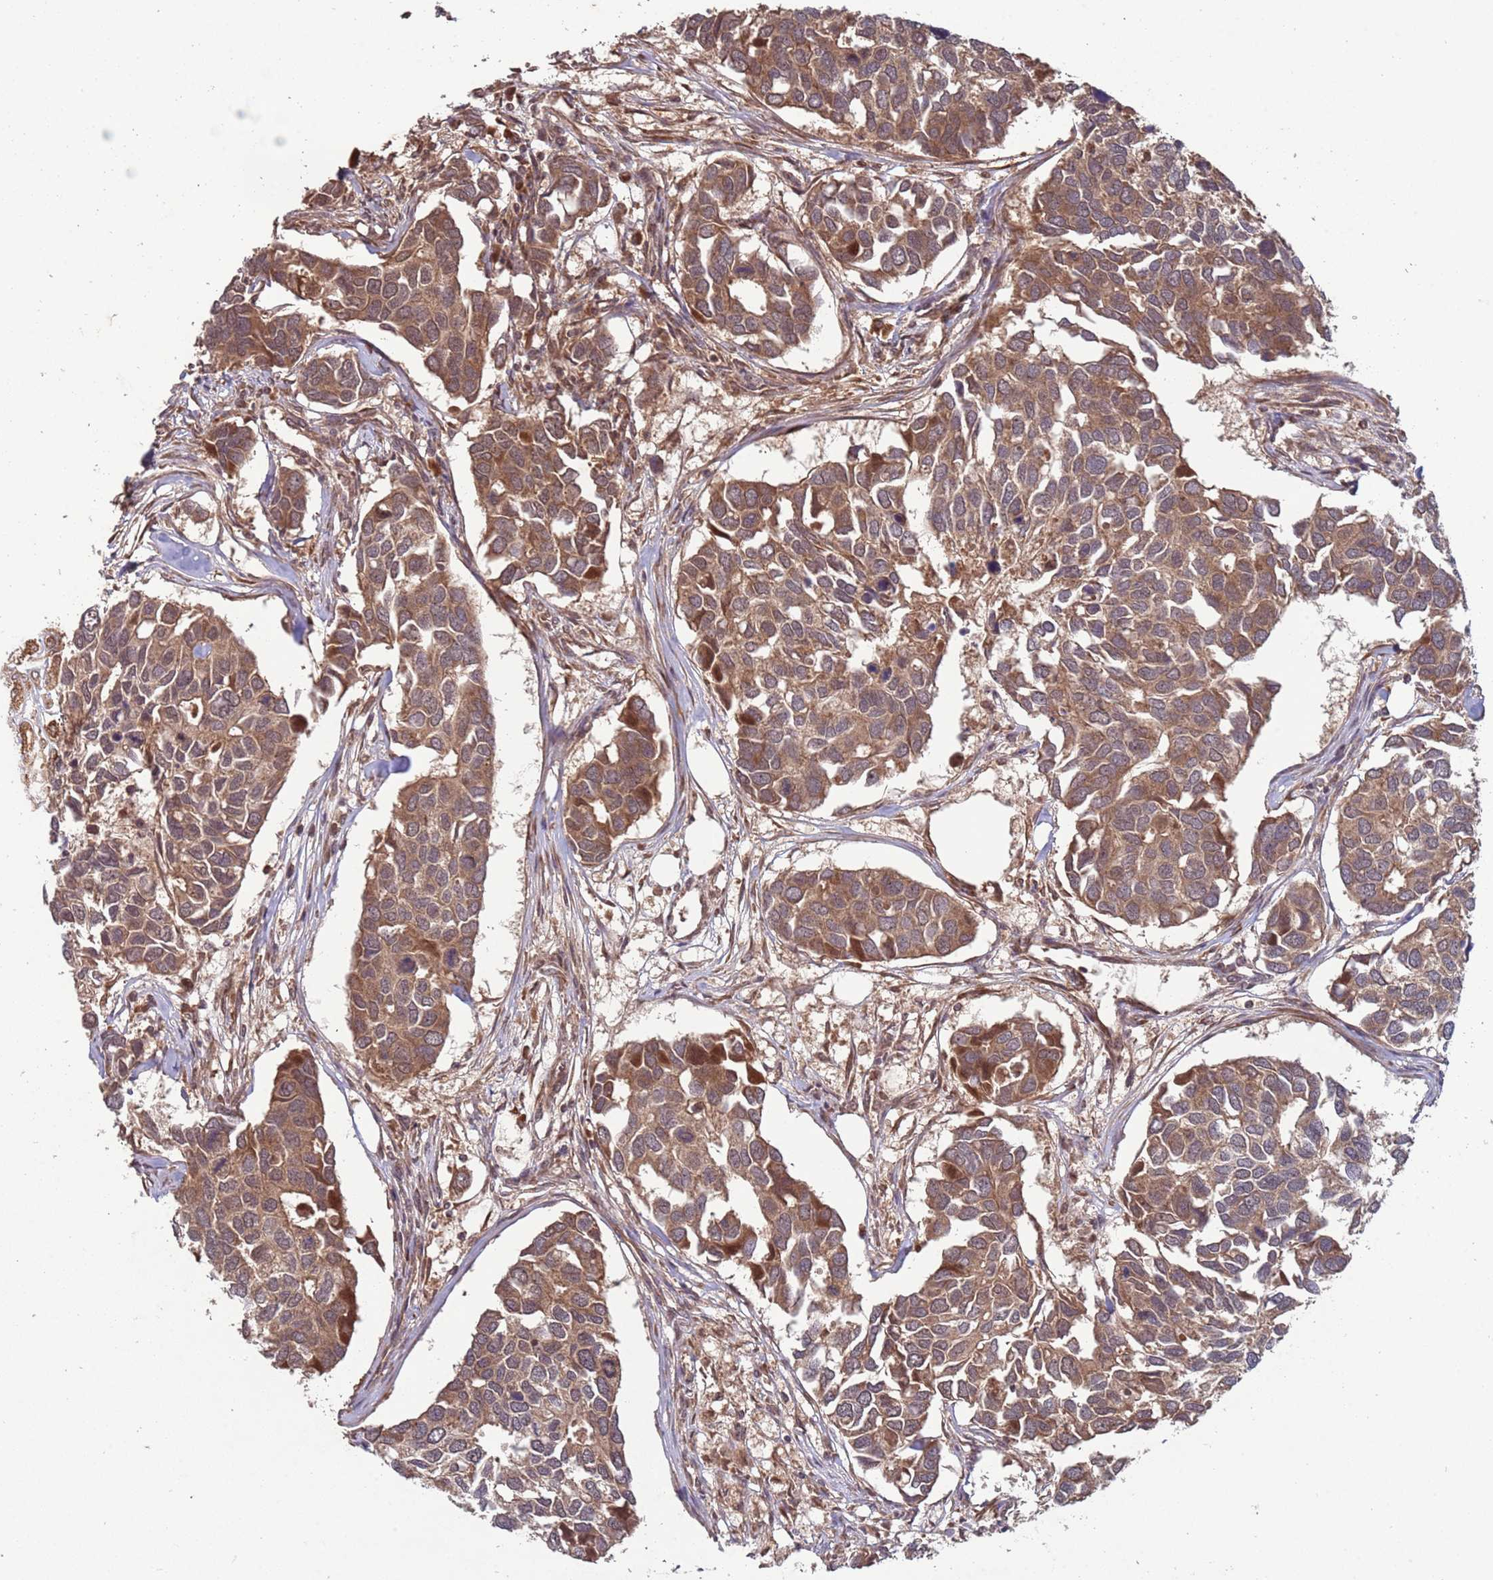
{"staining": {"intensity": "moderate", "quantity": ">75%", "location": "cytoplasmic/membranous"}, "tissue": "breast cancer", "cell_type": "Tumor cells", "image_type": "cancer", "snomed": [{"axis": "morphology", "description": "Duct carcinoma"}, {"axis": "topography", "description": "Breast"}], "caption": "Breast cancer tissue displays moderate cytoplasmic/membranous positivity in about >75% of tumor cells, visualized by immunohistochemistry.", "gene": "ERI1", "patient": {"sex": "female", "age": 83}}